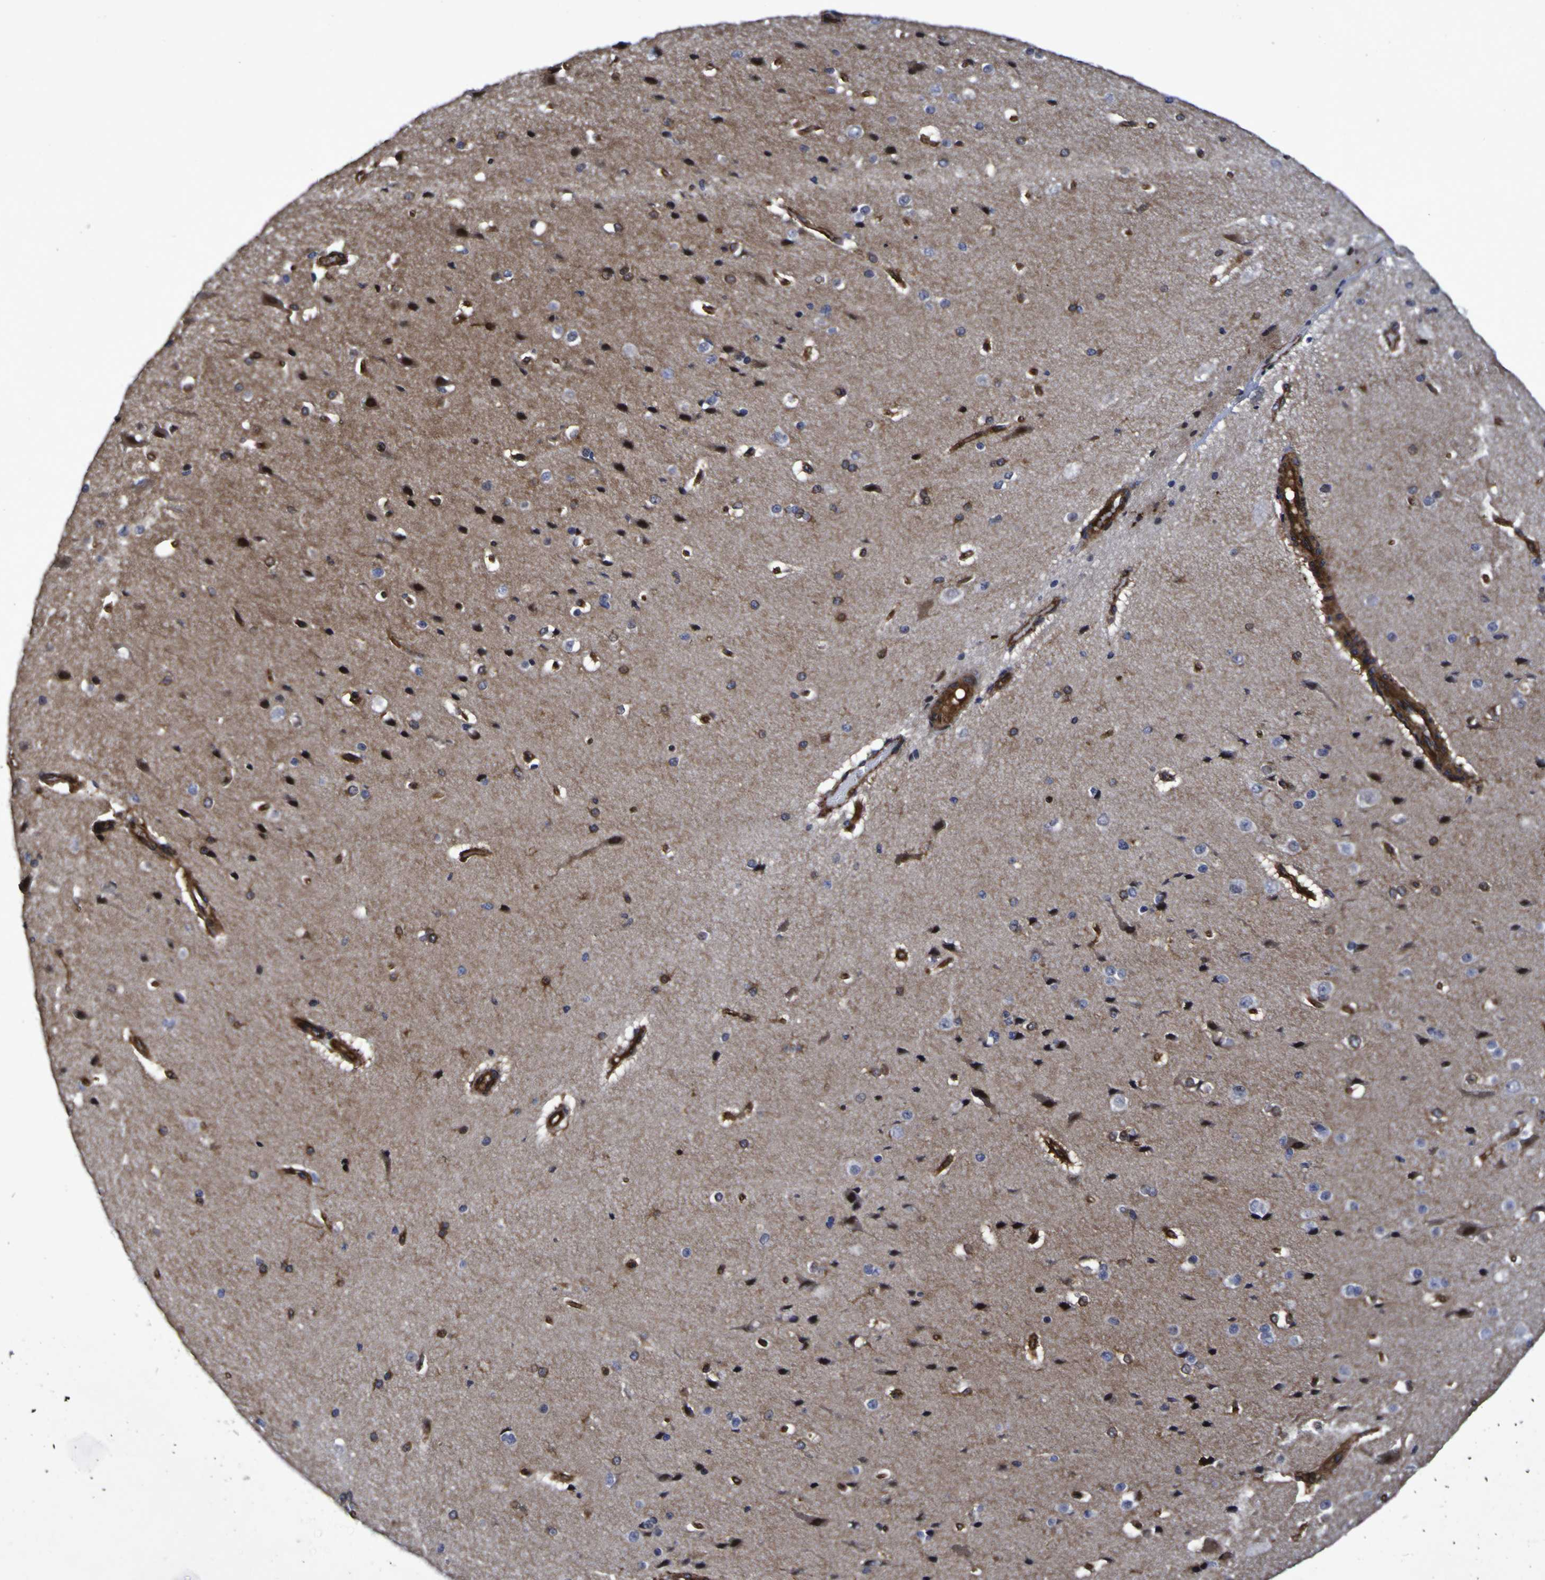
{"staining": {"intensity": "strong", "quantity": ">75%", "location": "cytoplasmic/membranous"}, "tissue": "cerebral cortex", "cell_type": "Endothelial cells", "image_type": "normal", "snomed": [{"axis": "morphology", "description": "Normal tissue, NOS"}, {"axis": "morphology", "description": "Developmental malformation"}, {"axis": "topography", "description": "Cerebral cortex"}], "caption": "High-magnification brightfield microscopy of normal cerebral cortex stained with DAB (brown) and counterstained with hematoxylin (blue). endothelial cells exhibit strong cytoplasmic/membranous positivity is seen in about>75% of cells.", "gene": "MGLL", "patient": {"sex": "female", "age": 30}}